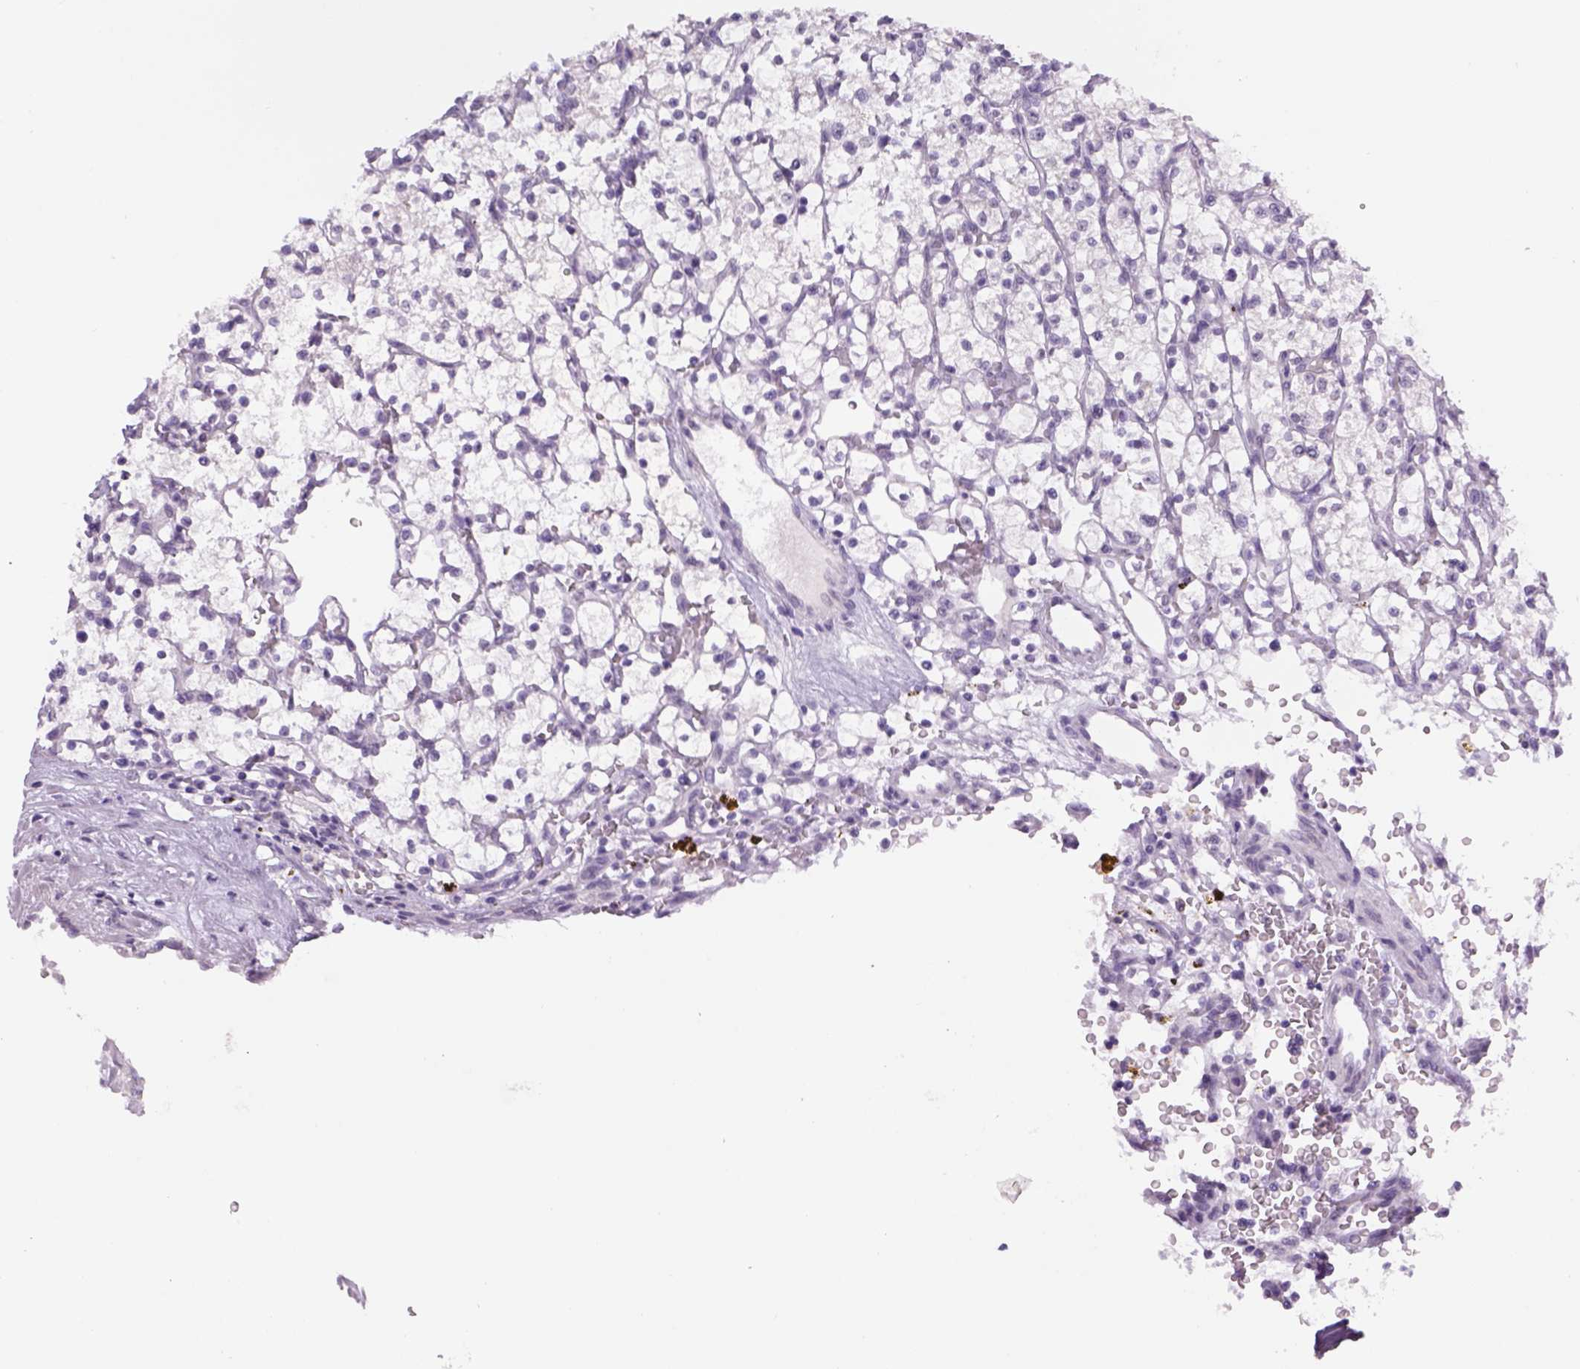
{"staining": {"intensity": "negative", "quantity": "none", "location": "none"}, "tissue": "renal cancer", "cell_type": "Tumor cells", "image_type": "cancer", "snomed": [{"axis": "morphology", "description": "Adenocarcinoma, NOS"}, {"axis": "topography", "description": "Kidney"}], "caption": "An immunohistochemistry micrograph of renal cancer is shown. There is no staining in tumor cells of renal cancer.", "gene": "DBH", "patient": {"sex": "female", "age": 64}}